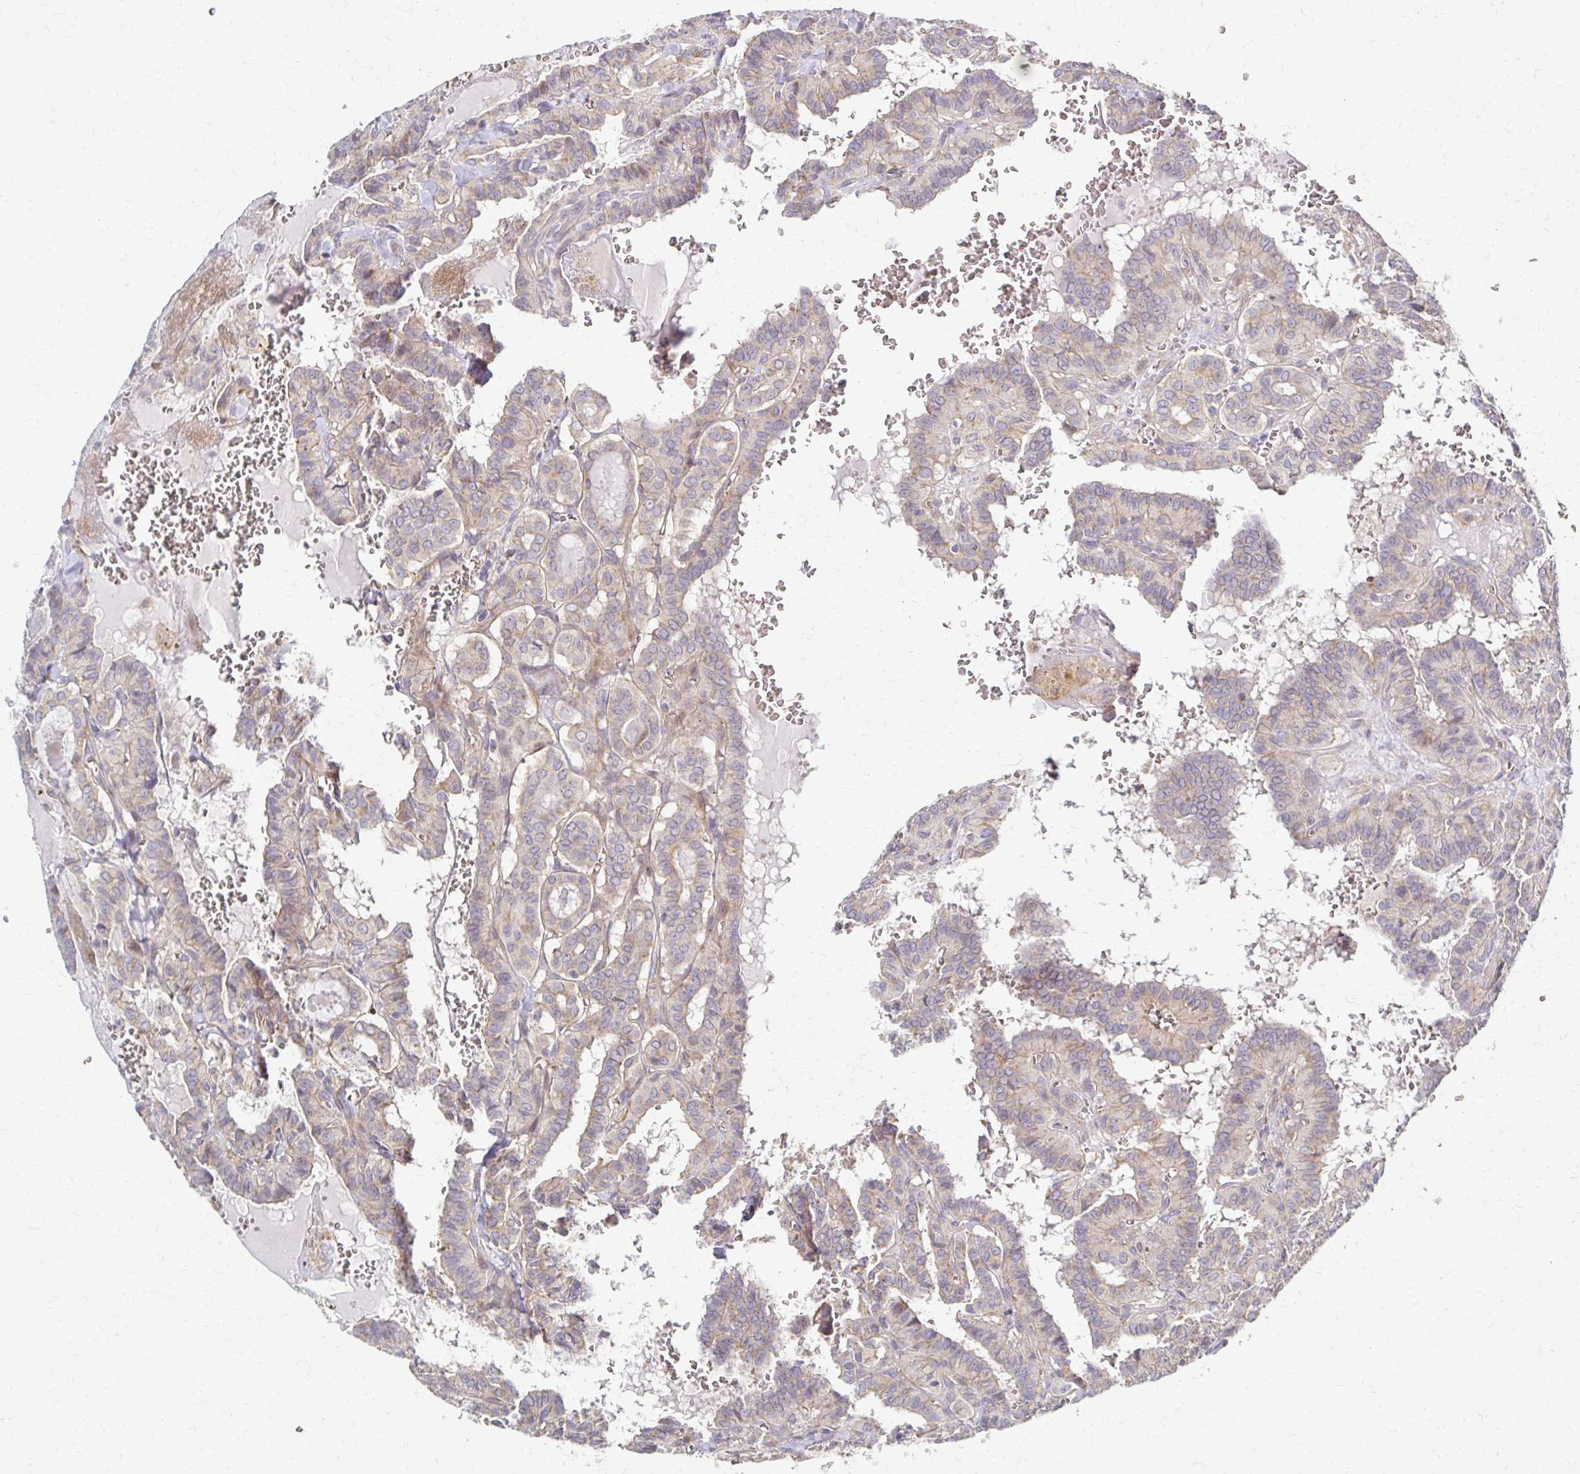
{"staining": {"intensity": "weak", "quantity": ">75%", "location": "cytoplasmic/membranous"}, "tissue": "thyroid cancer", "cell_type": "Tumor cells", "image_type": "cancer", "snomed": [{"axis": "morphology", "description": "Papillary adenocarcinoma, NOS"}, {"axis": "topography", "description": "Thyroid gland"}], "caption": "Protein analysis of thyroid papillary adenocarcinoma tissue reveals weak cytoplasmic/membranous staining in about >75% of tumor cells.", "gene": "SKA2", "patient": {"sex": "female", "age": 21}}